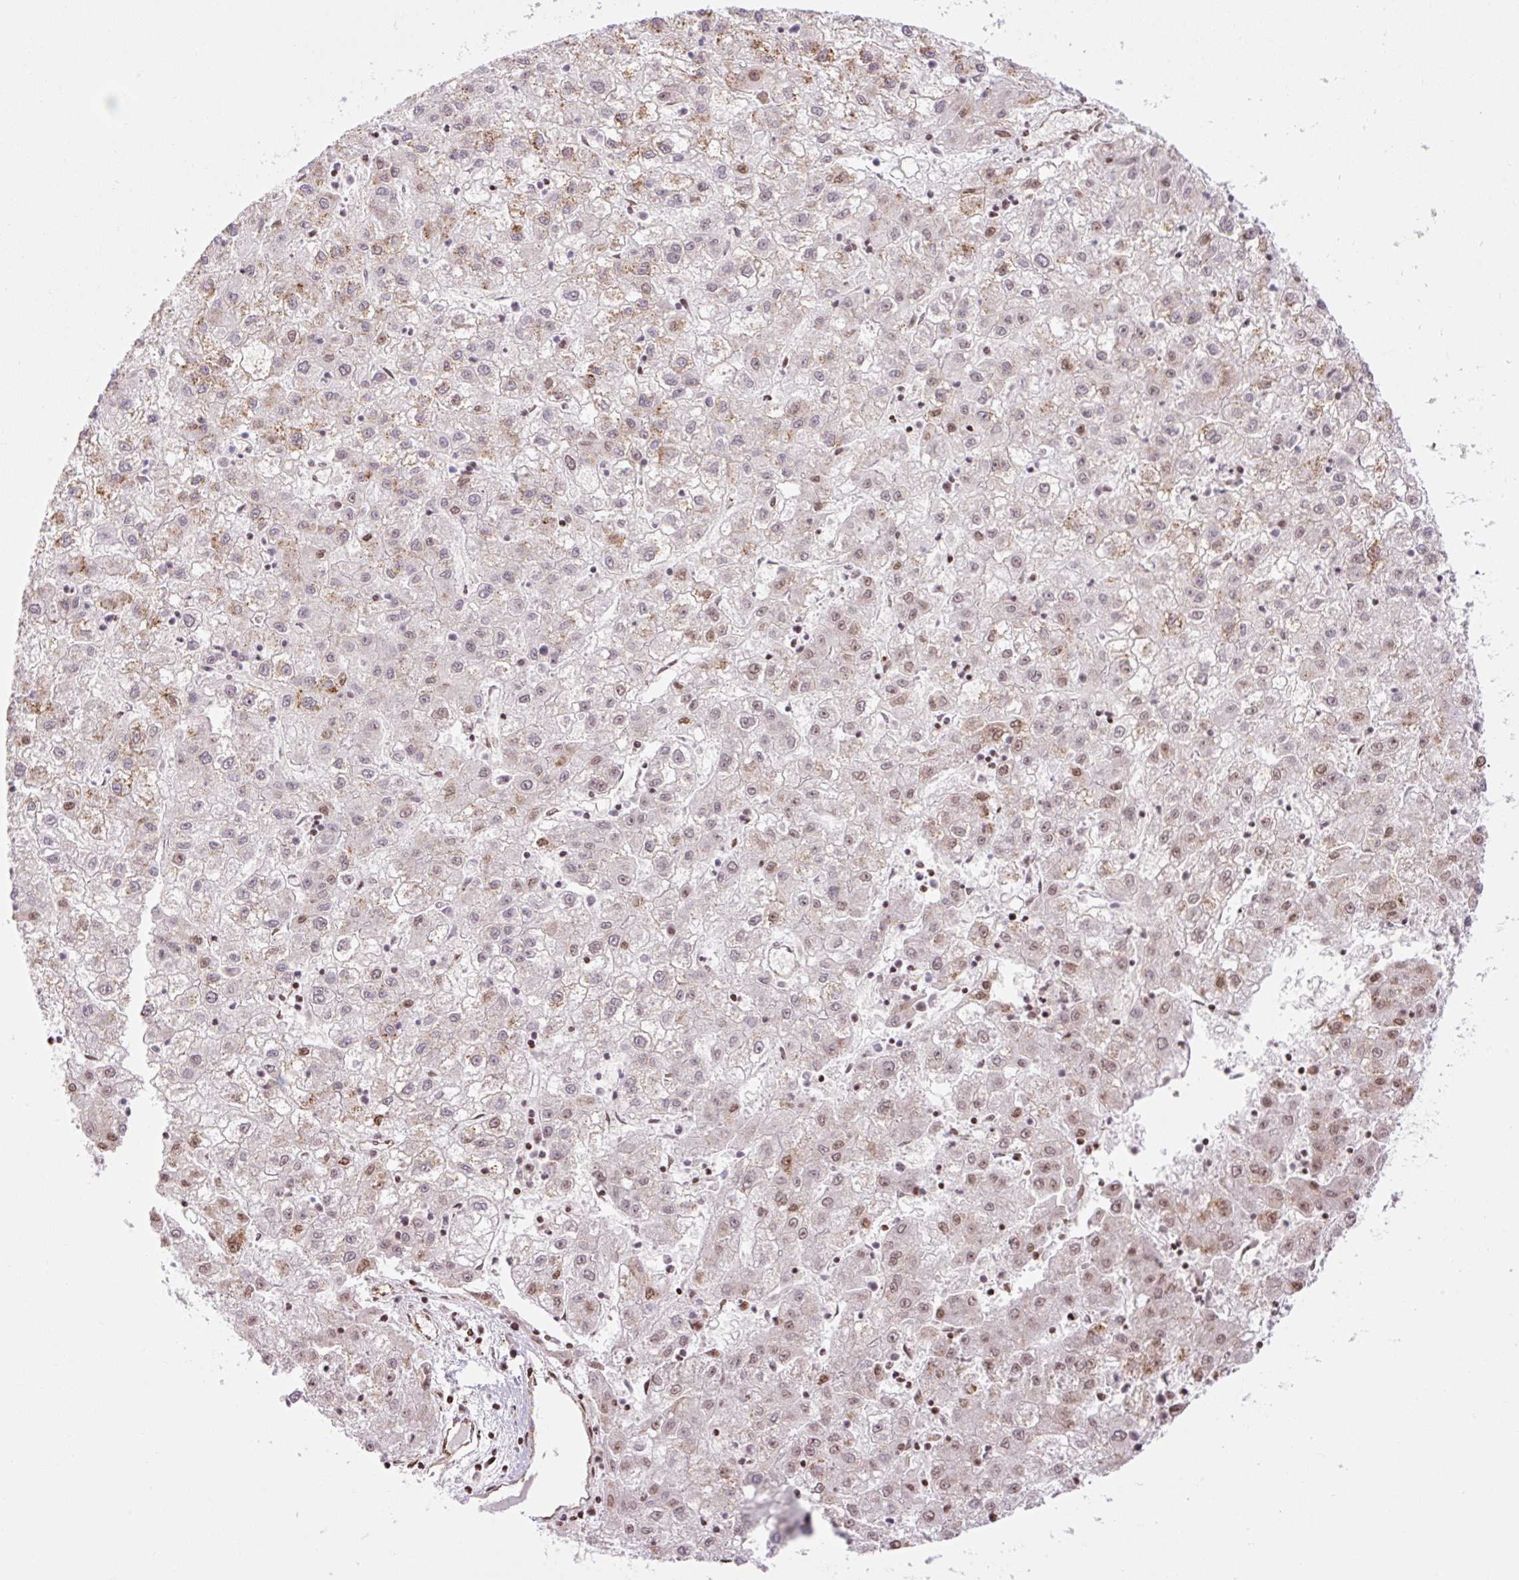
{"staining": {"intensity": "moderate", "quantity": "25%-75%", "location": "nuclear"}, "tissue": "liver cancer", "cell_type": "Tumor cells", "image_type": "cancer", "snomed": [{"axis": "morphology", "description": "Carcinoma, Hepatocellular, NOS"}, {"axis": "topography", "description": "Liver"}], "caption": "Brown immunohistochemical staining in liver cancer (hepatocellular carcinoma) shows moderate nuclear expression in about 25%-75% of tumor cells. (brown staining indicates protein expression, while blue staining denotes nuclei).", "gene": "ZNF417", "patient": {"sex": "male", "age": 72}}